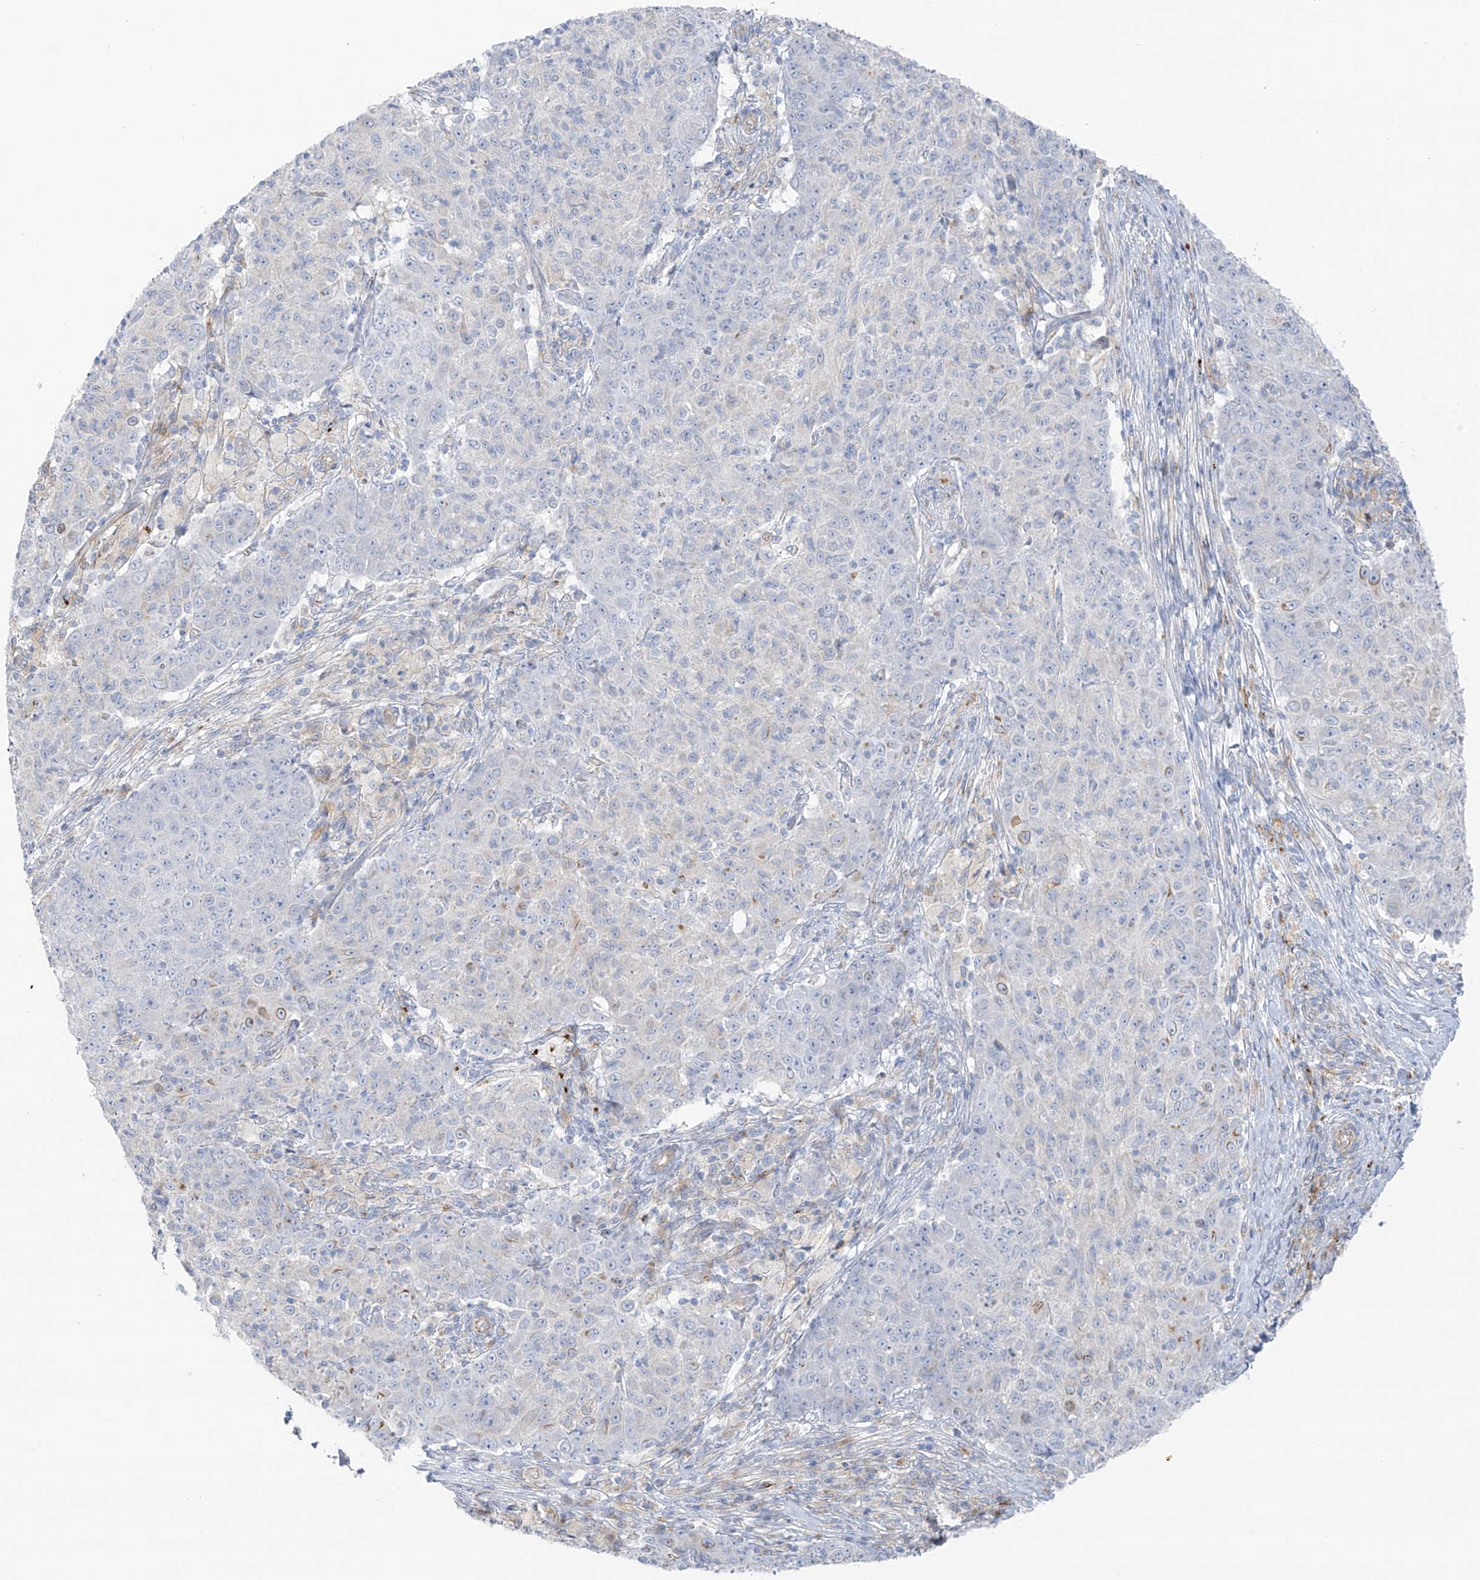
{"staining": {"intensity": "negative", "quantity": "none", "location": "none"}, "tissue": "ovarian cancer", "cell_type": "Tumor cells", "image_type": "cancer", "snomed": [{"axis": "morphology", "description": "Carcinoma, endometroid"}, {"axis": "topography", "description": "Ovary"}], "caption": "Tumor cells show no significant expression in ovarian endometroid carcinoma. Brightfield microscopy of IHC stained with DAB (brown) and hematoxylin (blue), captured at high magnification.", "gene": "TAL2", "patient": {"sex": "female", "age": 42}}